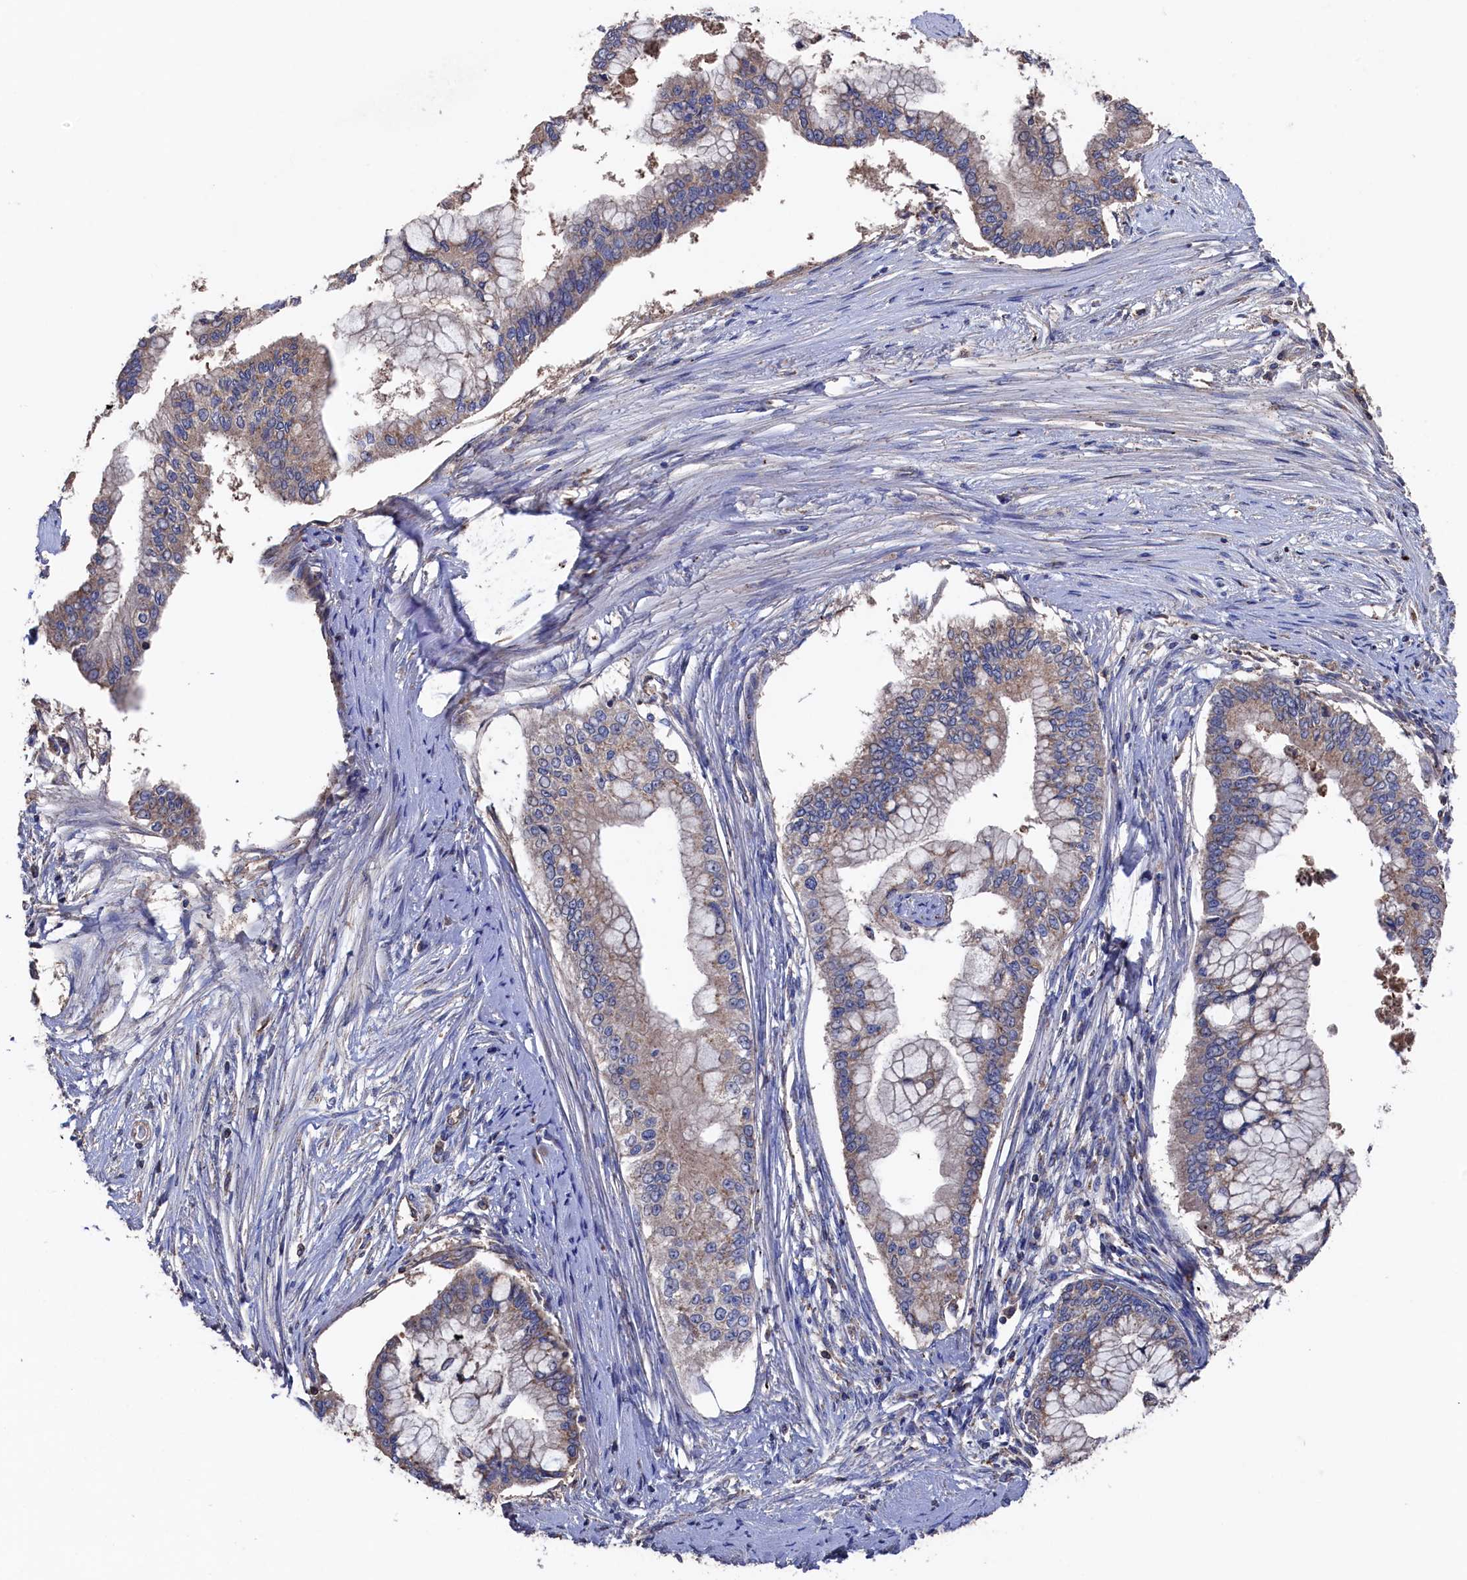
{"staining": {"intensity": "weak", "quantity": "25%-75%", "location": "cytoplasmic/membranous"}, "tissue": "pancreatic cancer", "cell_type": "Tumor cells", "image_type": "cancer", "snomed": [{"axis": "morphology", "description": "Adenocarcinoma, NOS"}, {"axis": "topography", "description": "Pancreas"}], "caption": "Tumor cells reveal low levels of weak cytoplasmic/membranous positivity in about 25%-75% of cells in pancreatic cancer (adenocarcinoma).", "gene": "TK2", "patient": {"sex": "male", "age": 46}}